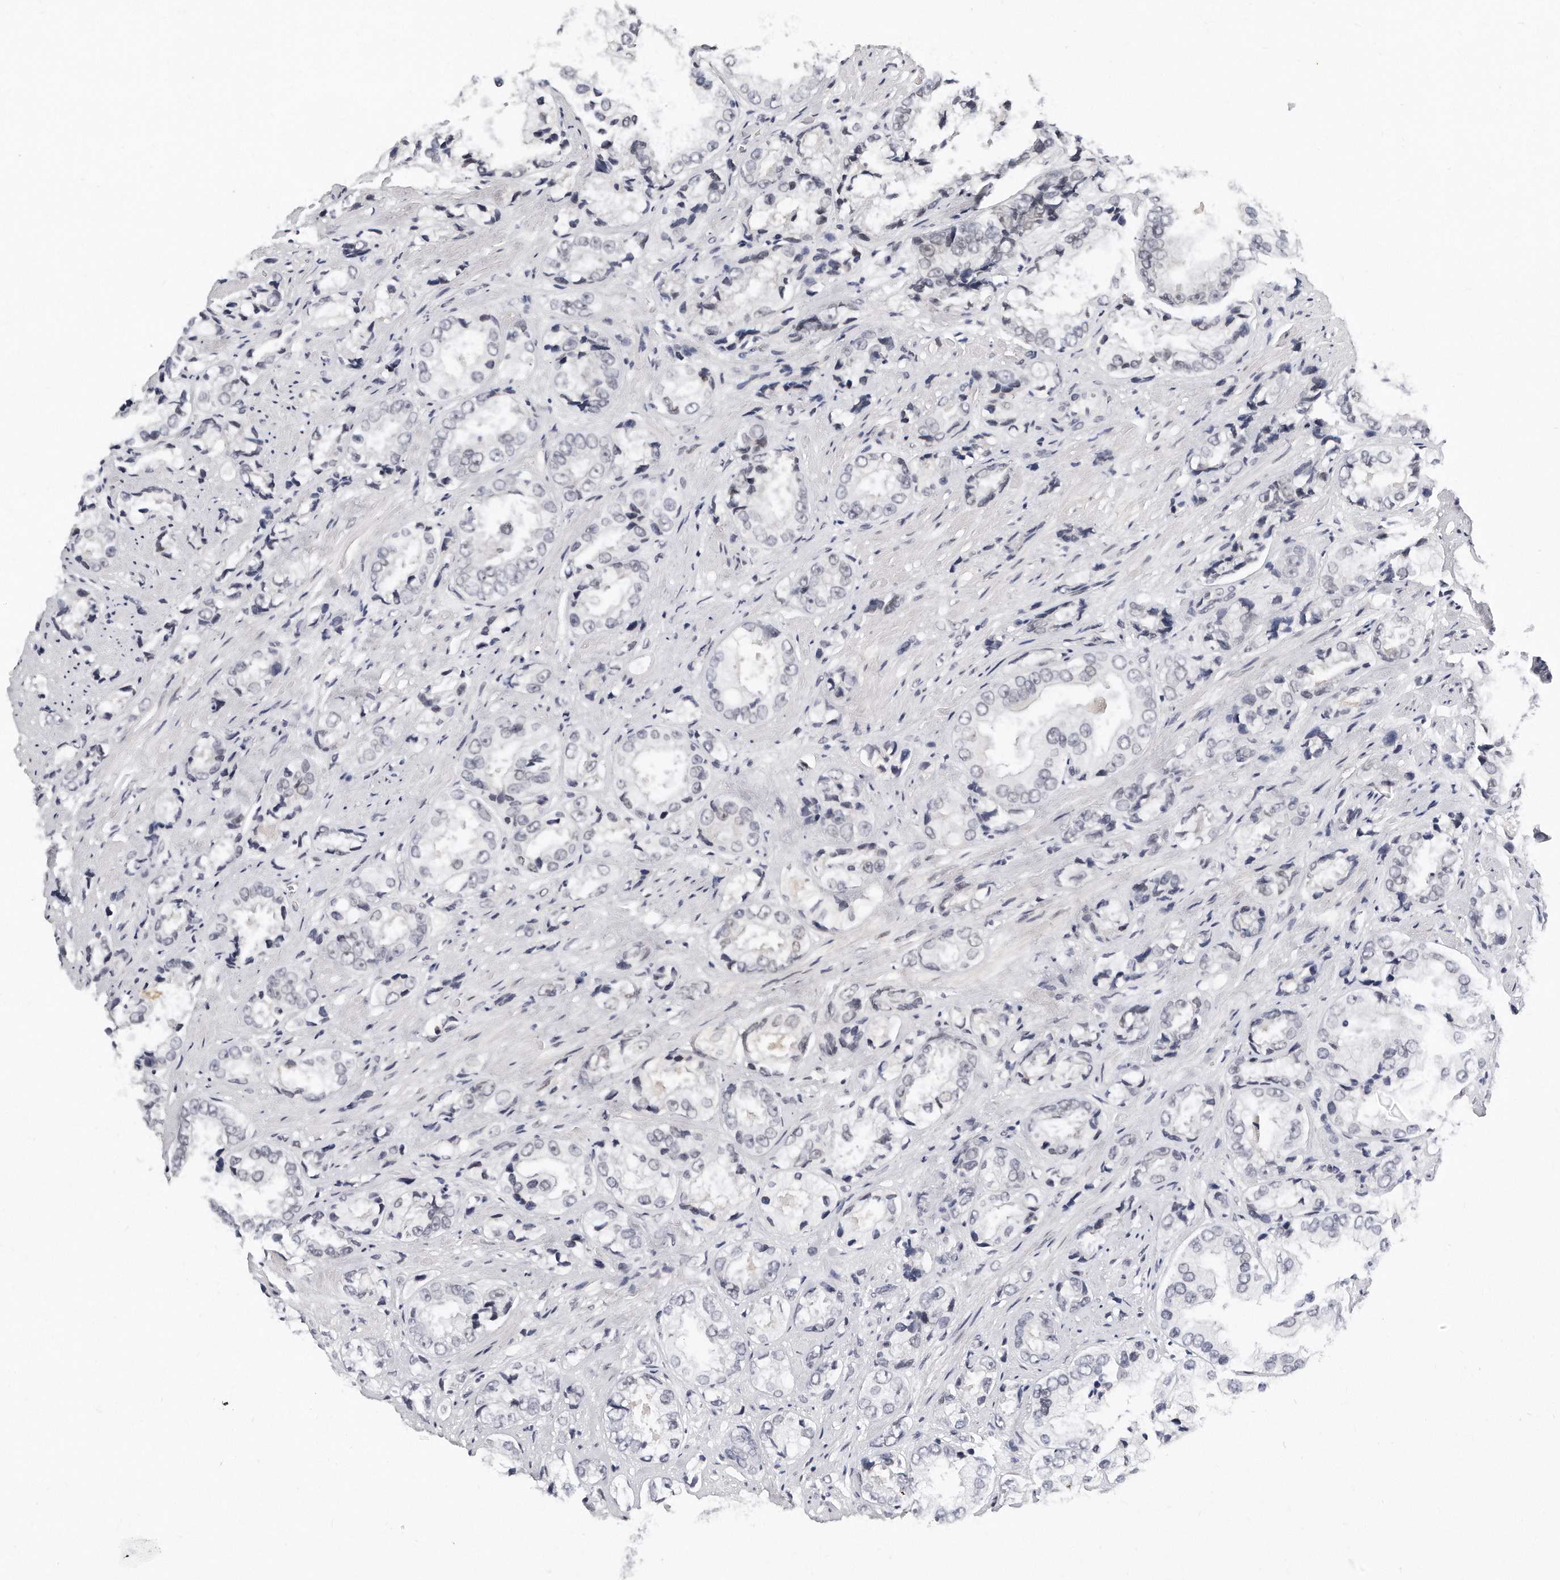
{"staining": {"intensity": "weak", "quantity": "25%-75%", "location": "nuclear"}, "tissue": "prostate cancer", "cell_type": "Tumor cells", "image_type": "cancer", "snomed": [{"axis": "morphology", "description": "Adenocarcinoma, High grade"}, {"axis": "topography", "description": "Prostate"}], "caption": "This is an image of immunohistochemistry (IHC) staining of prostate cancer, which shows weak positivity in the nuclear of tumor cells.", "gene": "CTBP2", "patient": {"sex": "male", "age": 61}}